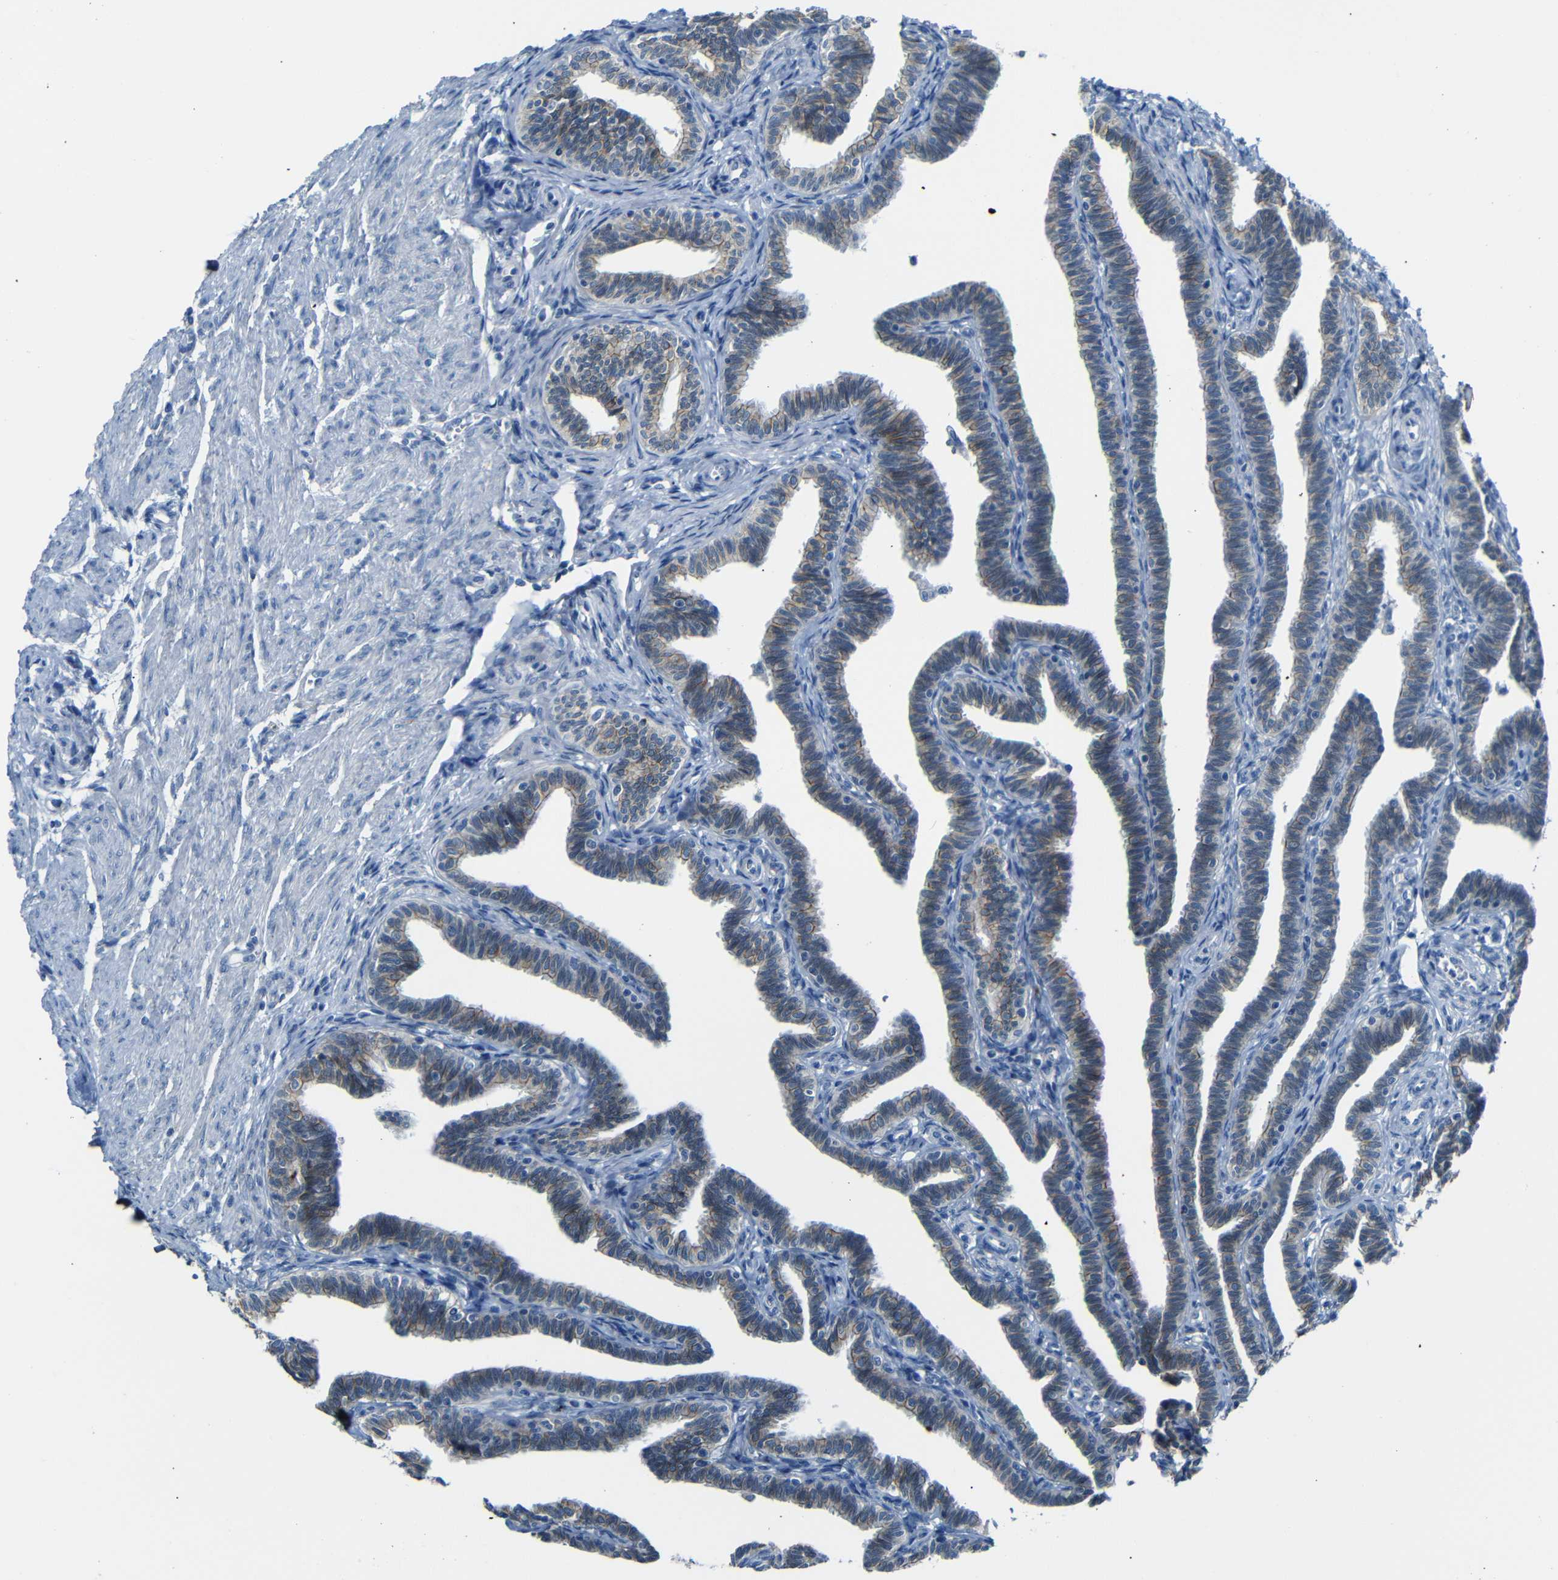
{"staining": {"intensity": "weak", "quantity": "25%-75%", "location": "cytoplasmic/membranous"}, "tissue": "fallopian tube", "cell_type": "Glandular cells", "image_type": "normal", "snomed": [{"axis": "morphology", "description": "Normal tissue, NOS"}, {"axis": "topography", "description": "Fallopian tube"}, {"axis": "topography", "description": "Ovary"}], "caption": "The micrograph shows immunohistochemical staining of normal fallopian tube. There is weak cytoplasmic/membranous positivity is seen in approximately 25%-75% of glandular cells.", "gene": "ANK3", "patient": {"sex": "female", "age": 23}}